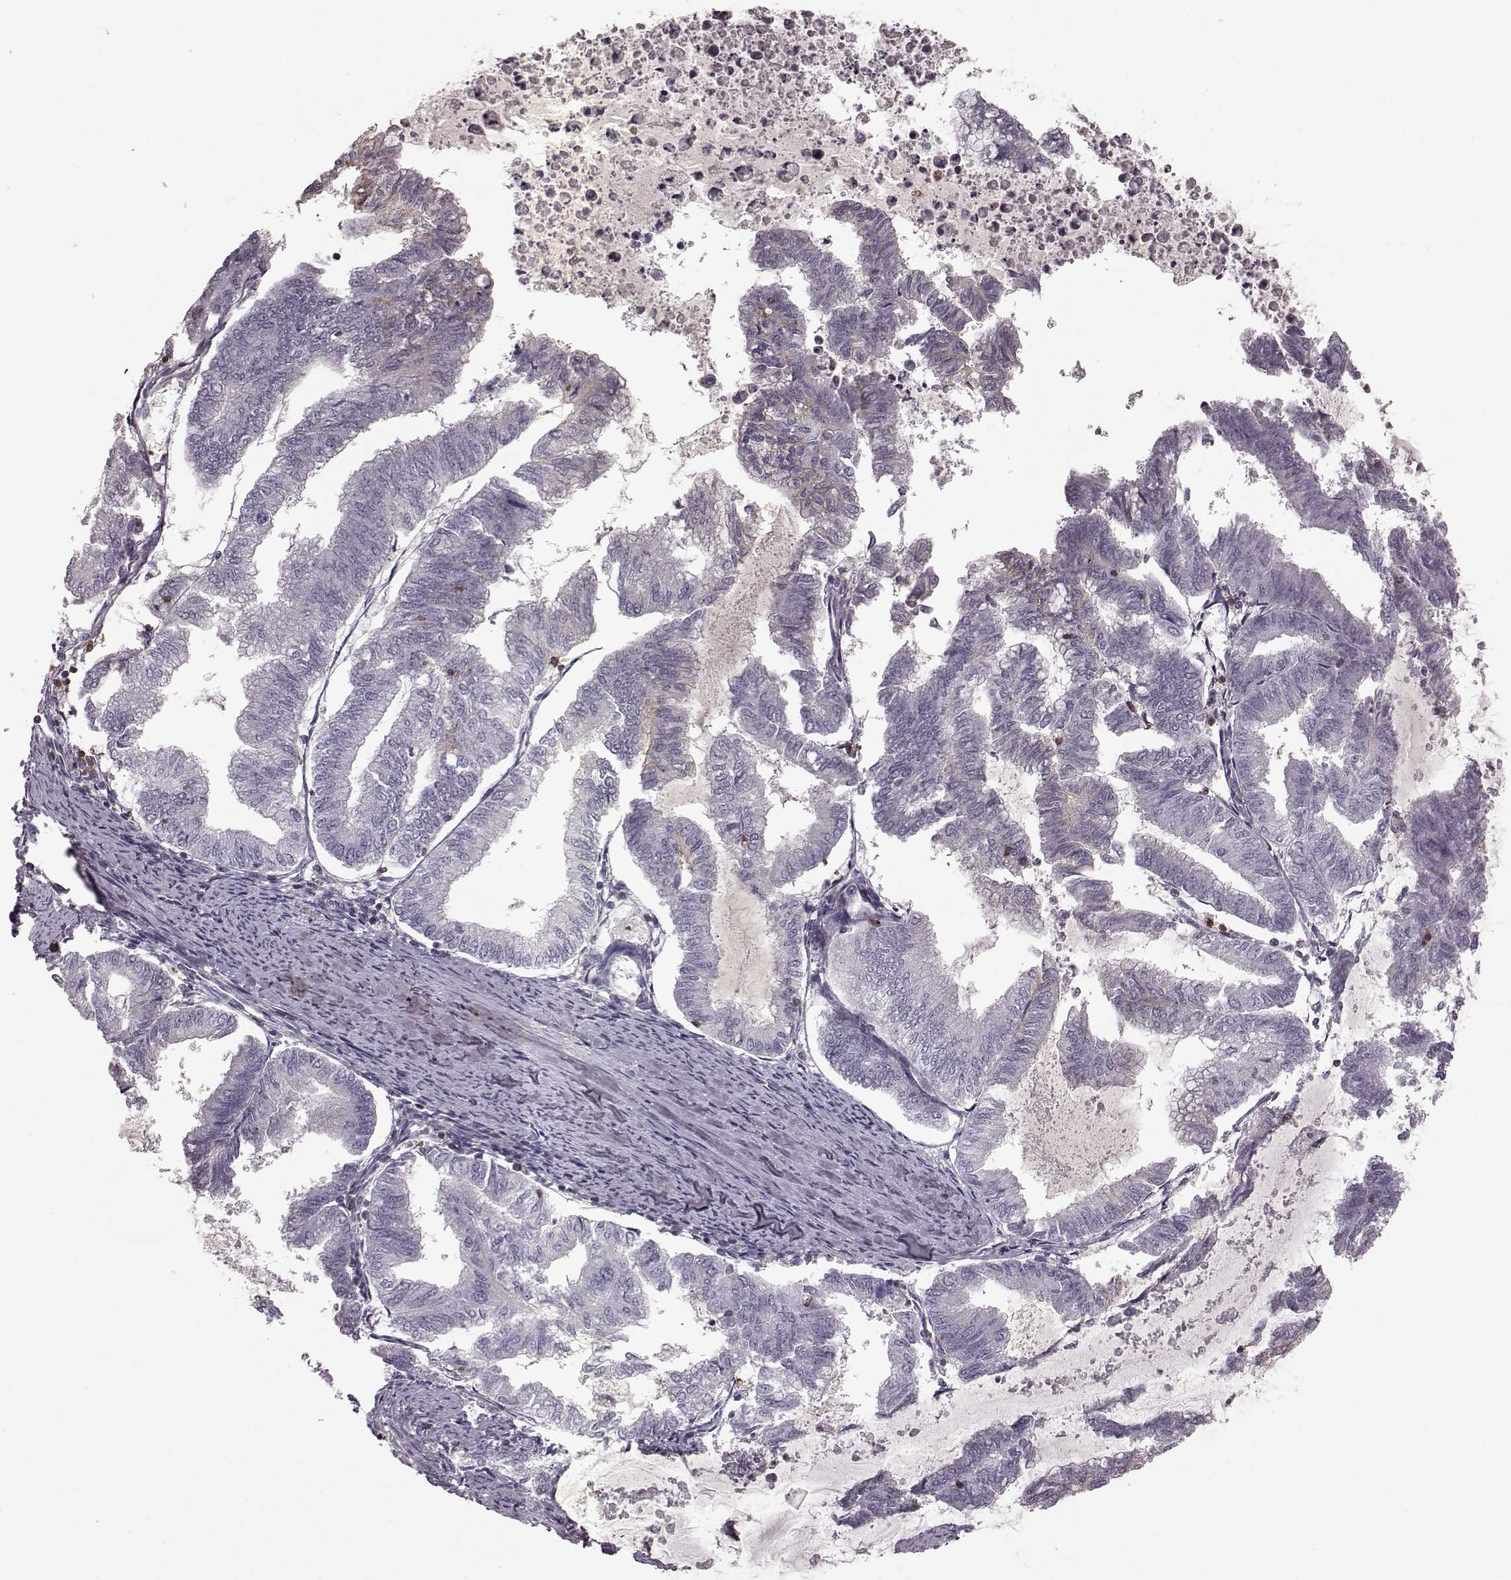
{"staining": {"intensity": "negative", "quantity": "none", "location": "none"}, "tissue": "endometrial cancer", "cell_type": "Tumor cells", "image_type": "cancer", "snomed": [{"axis": "morphology", "description": "Adenocarcinoma, NOS"}, {"axis": "topography", "description": "Endometrium"}], "caption": "A high-resolution photomicrograph shows immunohistochemistry staining of adenocarcinoma (endometrial), which reveals no significant positivity in tumor cells.", "gene": "PDCD1", "patient": {"sex": "female", "age": 79}}